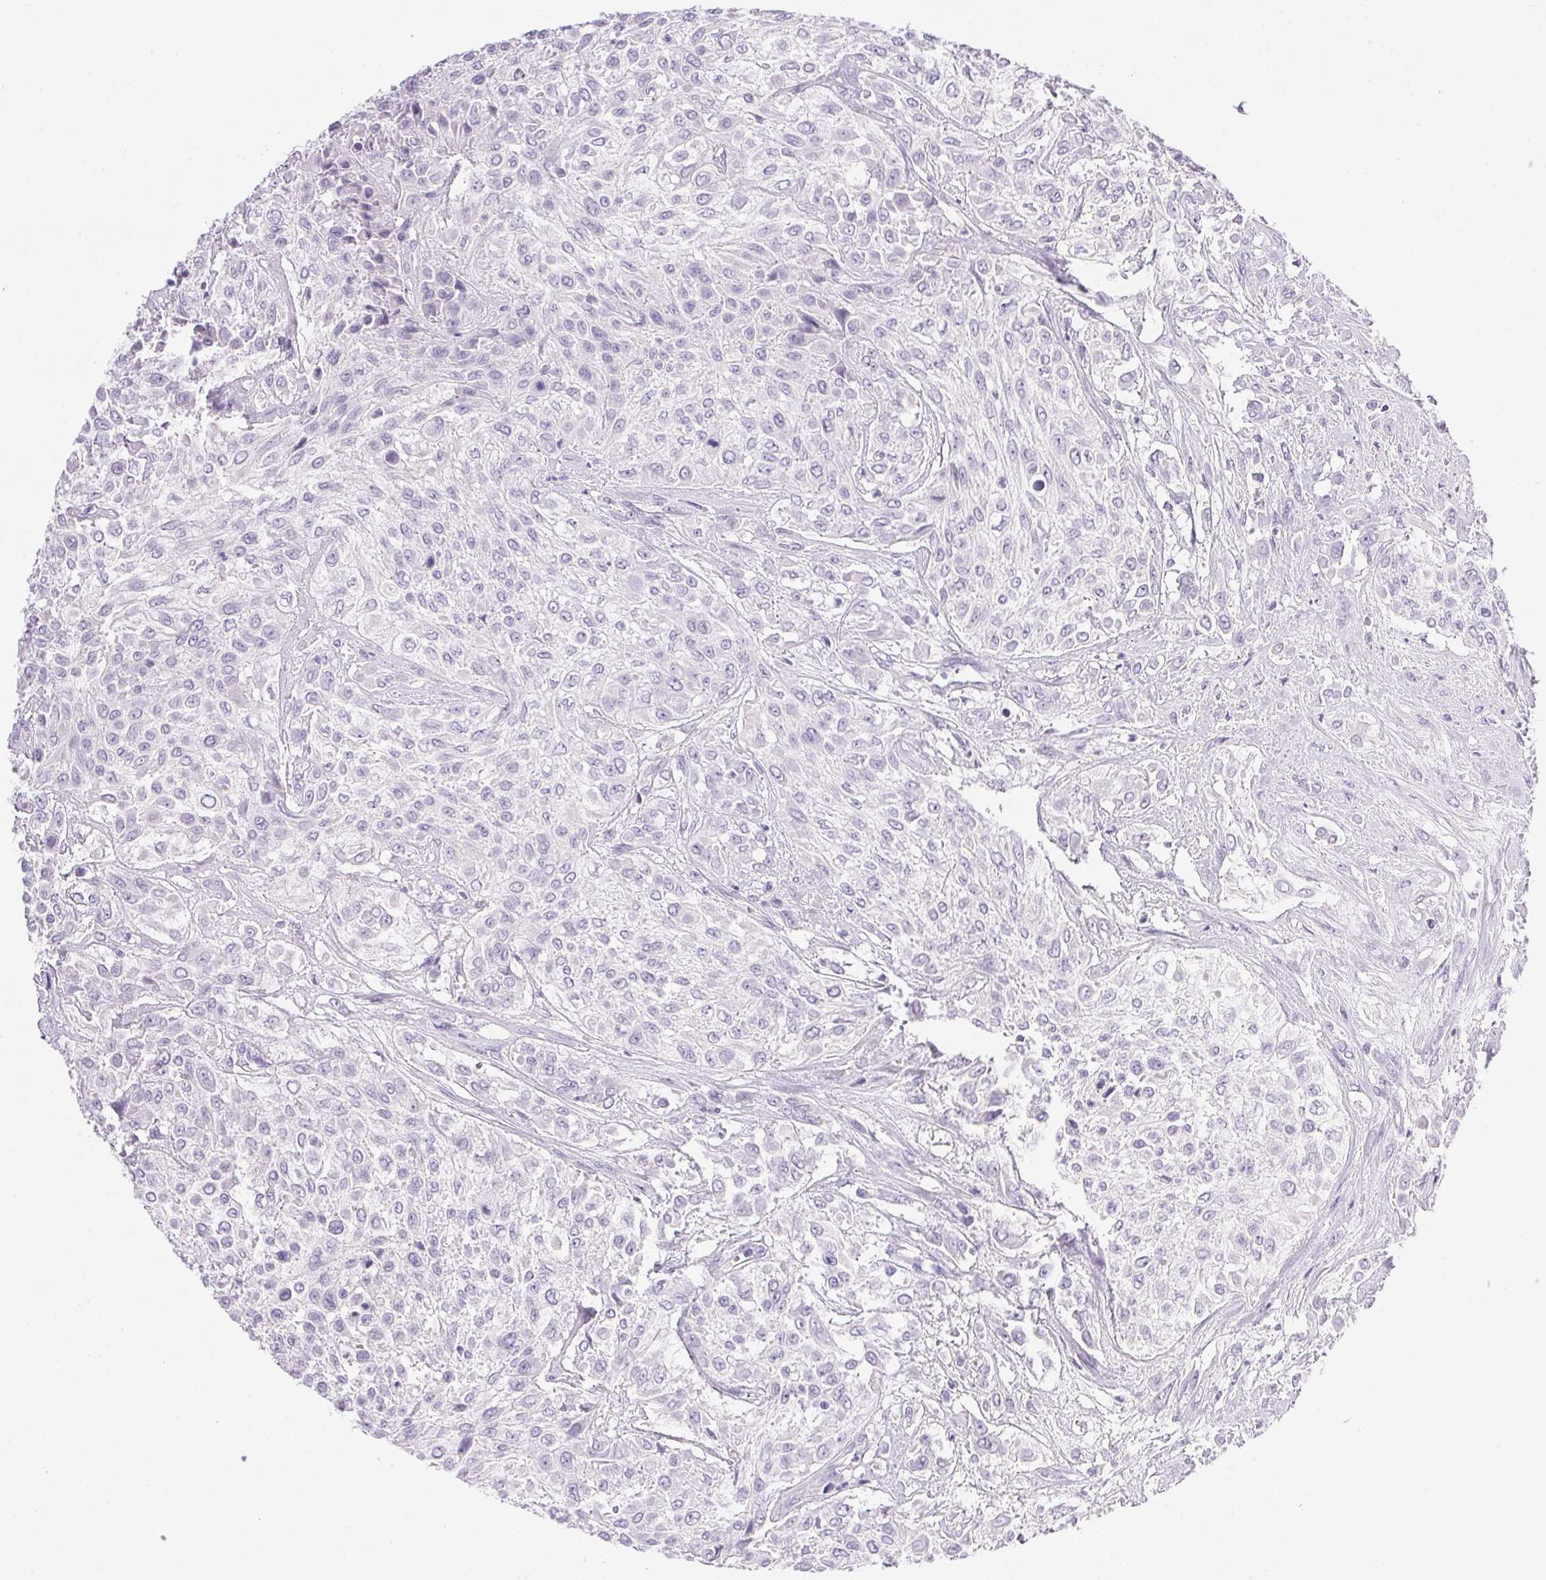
{"staining": {"intensity": "negative", "quantity": "none", "location": "none"}, "tissue": "urothelial cancer", "cell_type": "Tumor cells", "image_type": "cancer", "snomed": [{"axis": "morphology", "description": "Urothelial carcinoma, High grade"}, {"axis": "topography", "description": "Urinary bladder"}], "caption": "A high-resolution photomicrograph shows immunohistochemistry (IHC) staining of urothelial carcinoma (high-grade), which demonstrates no significant staining in tumor cells.", "gene": "ATP6V0A4", "patient": {"sex": "male", "age": 57}}